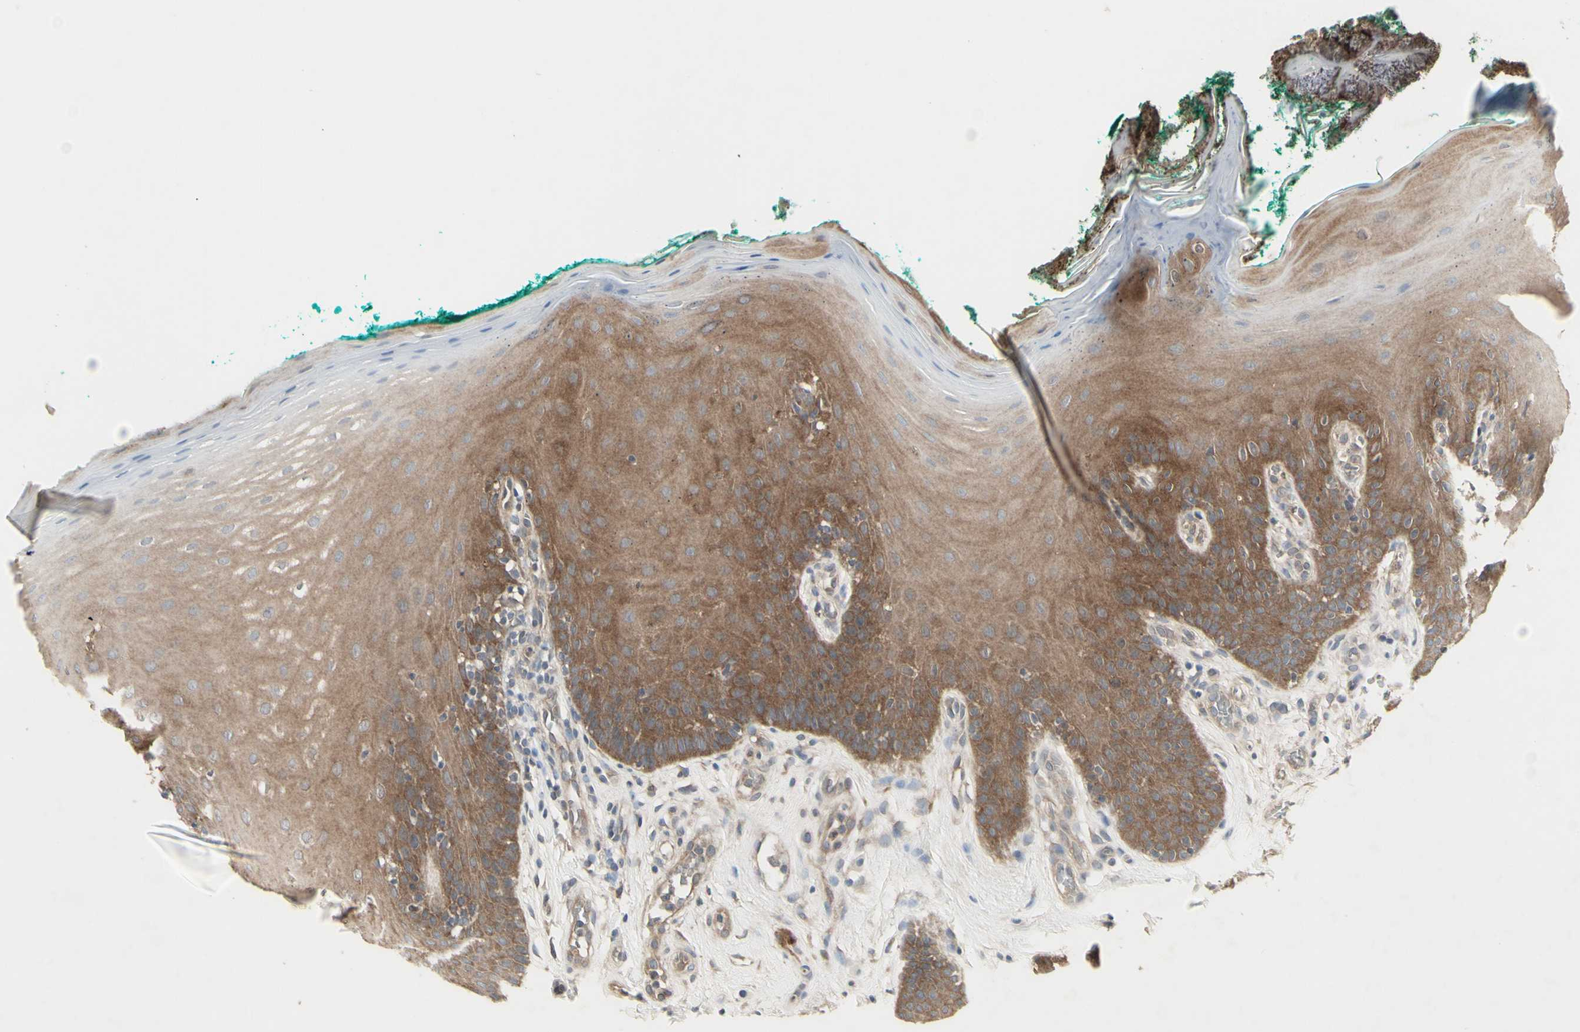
{"staining": {"intensity": "moderate", "quantity": ">75%", "location": "cytoplasmic/membranous"}, "tissue": "oral mucosa", "cell_type": "Squamous epithelial cells", "image_type": "normal", "snomed": [{"axis": "morphology", "description": "Normal tissue, NOS"}, {"axis": "topography", "description": "Skeletal muscle"}, {"axis": "topography", "description": "Oral tissue"}], "caption": "DAB (3,3'-diaminobenzidine) immunohistochemical staining of normal oral mucosa shows moderate cytoplasmic/membranous protein expression in approximately >75% of squamous epithelial cells. (Stains: DAB in brown, nuclei in blue, Microscopy: brightfield microscopy at high magnification).", "gene": "CHURC1", "patient": {"sex": "male", "age": 58}}